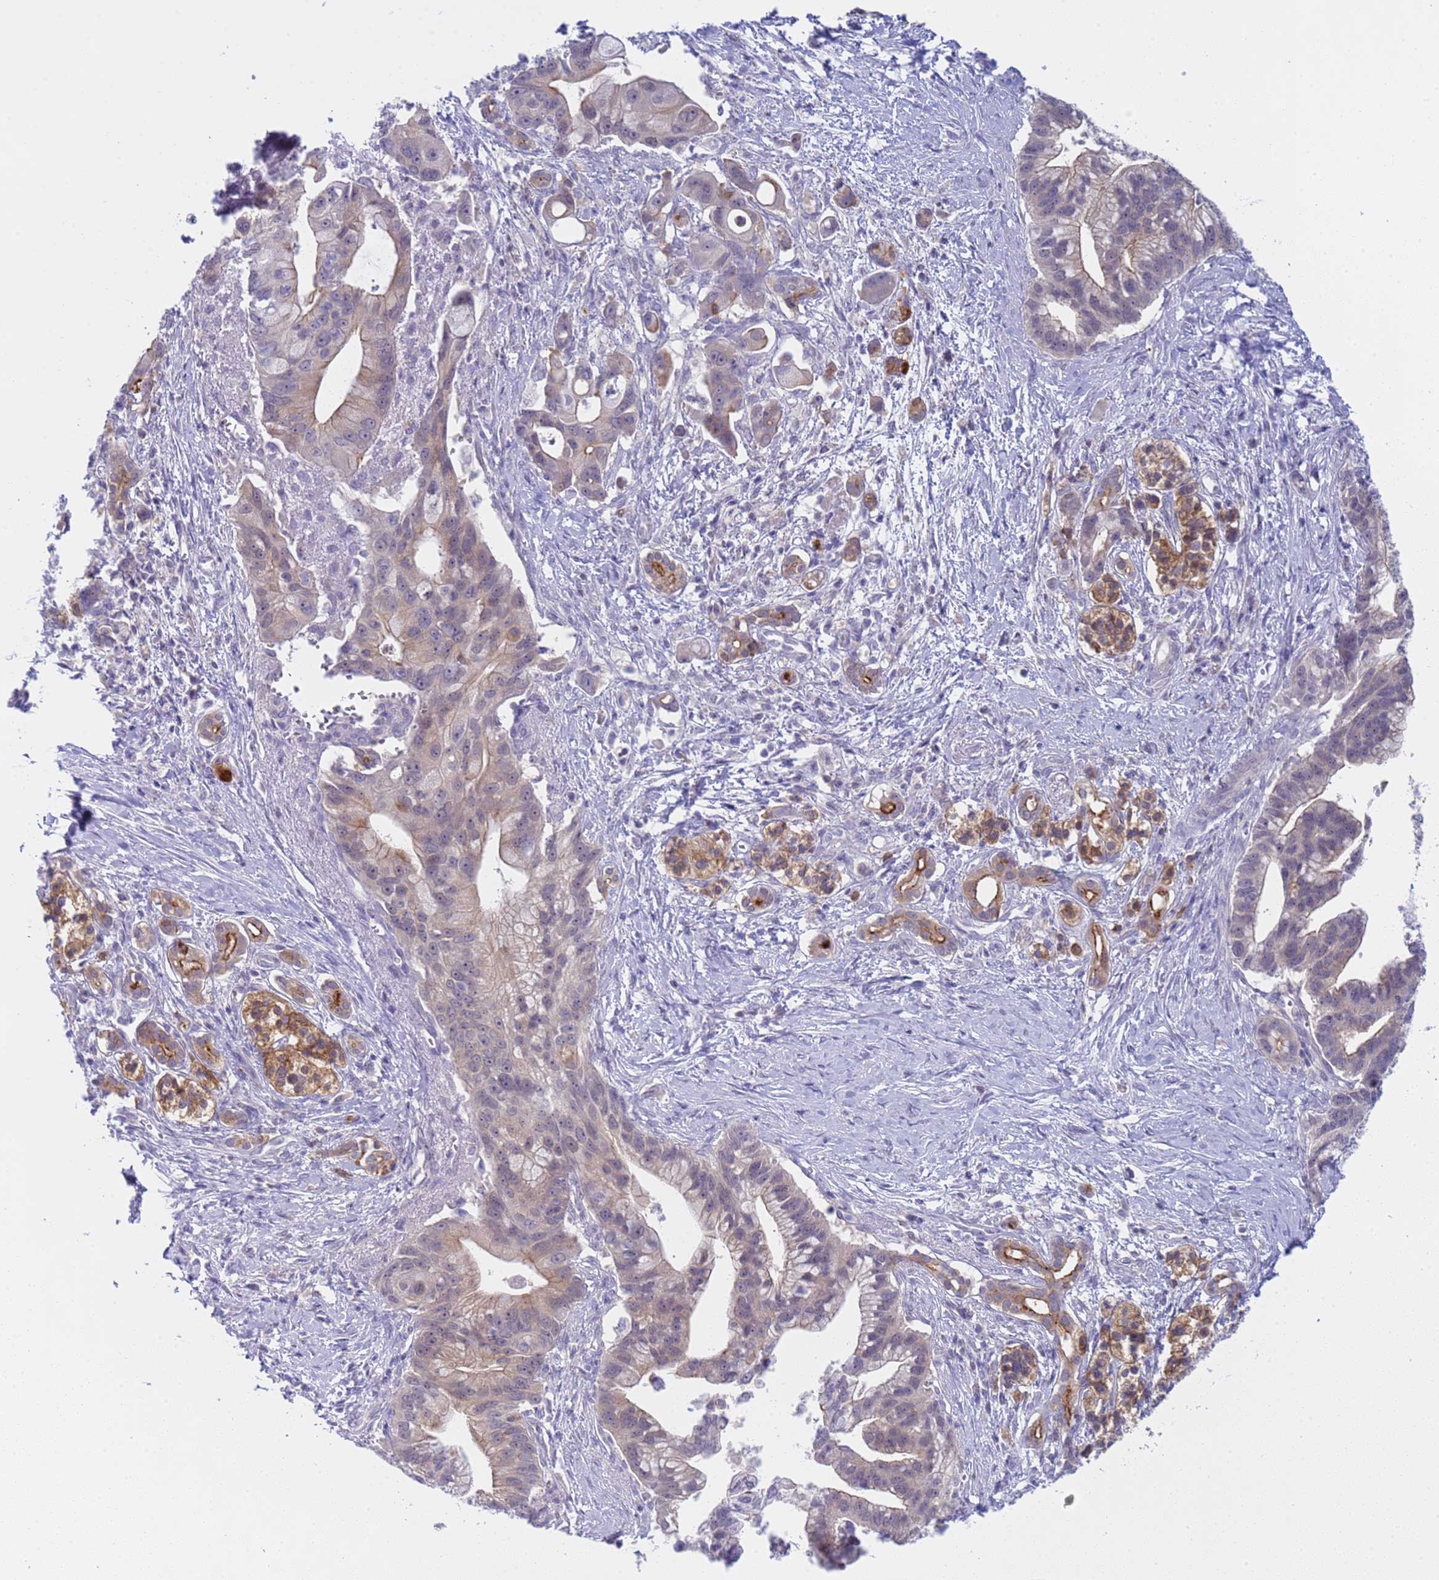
{"staining": {"intensity": "negative", "quantity": "none", "location": "none"}, "tissue": "pancreatic cancer", "cell_type": "Tumor cells", "image_type": "cancer", "snomed": [{"axis": "morphology", "description": "Adenocarcinoma, NOS"}, {"axis": "topography", "description": "Pancreas"}], "caption": "A high-resolution photomicrograph shows immunohistochemistry (IHC) staining of pancreatic adenocarcinoma, which exhibits no significant staining in tumor cells.", "gene": "CAPN7", "patient": {"sex": "male", "age": 68}}